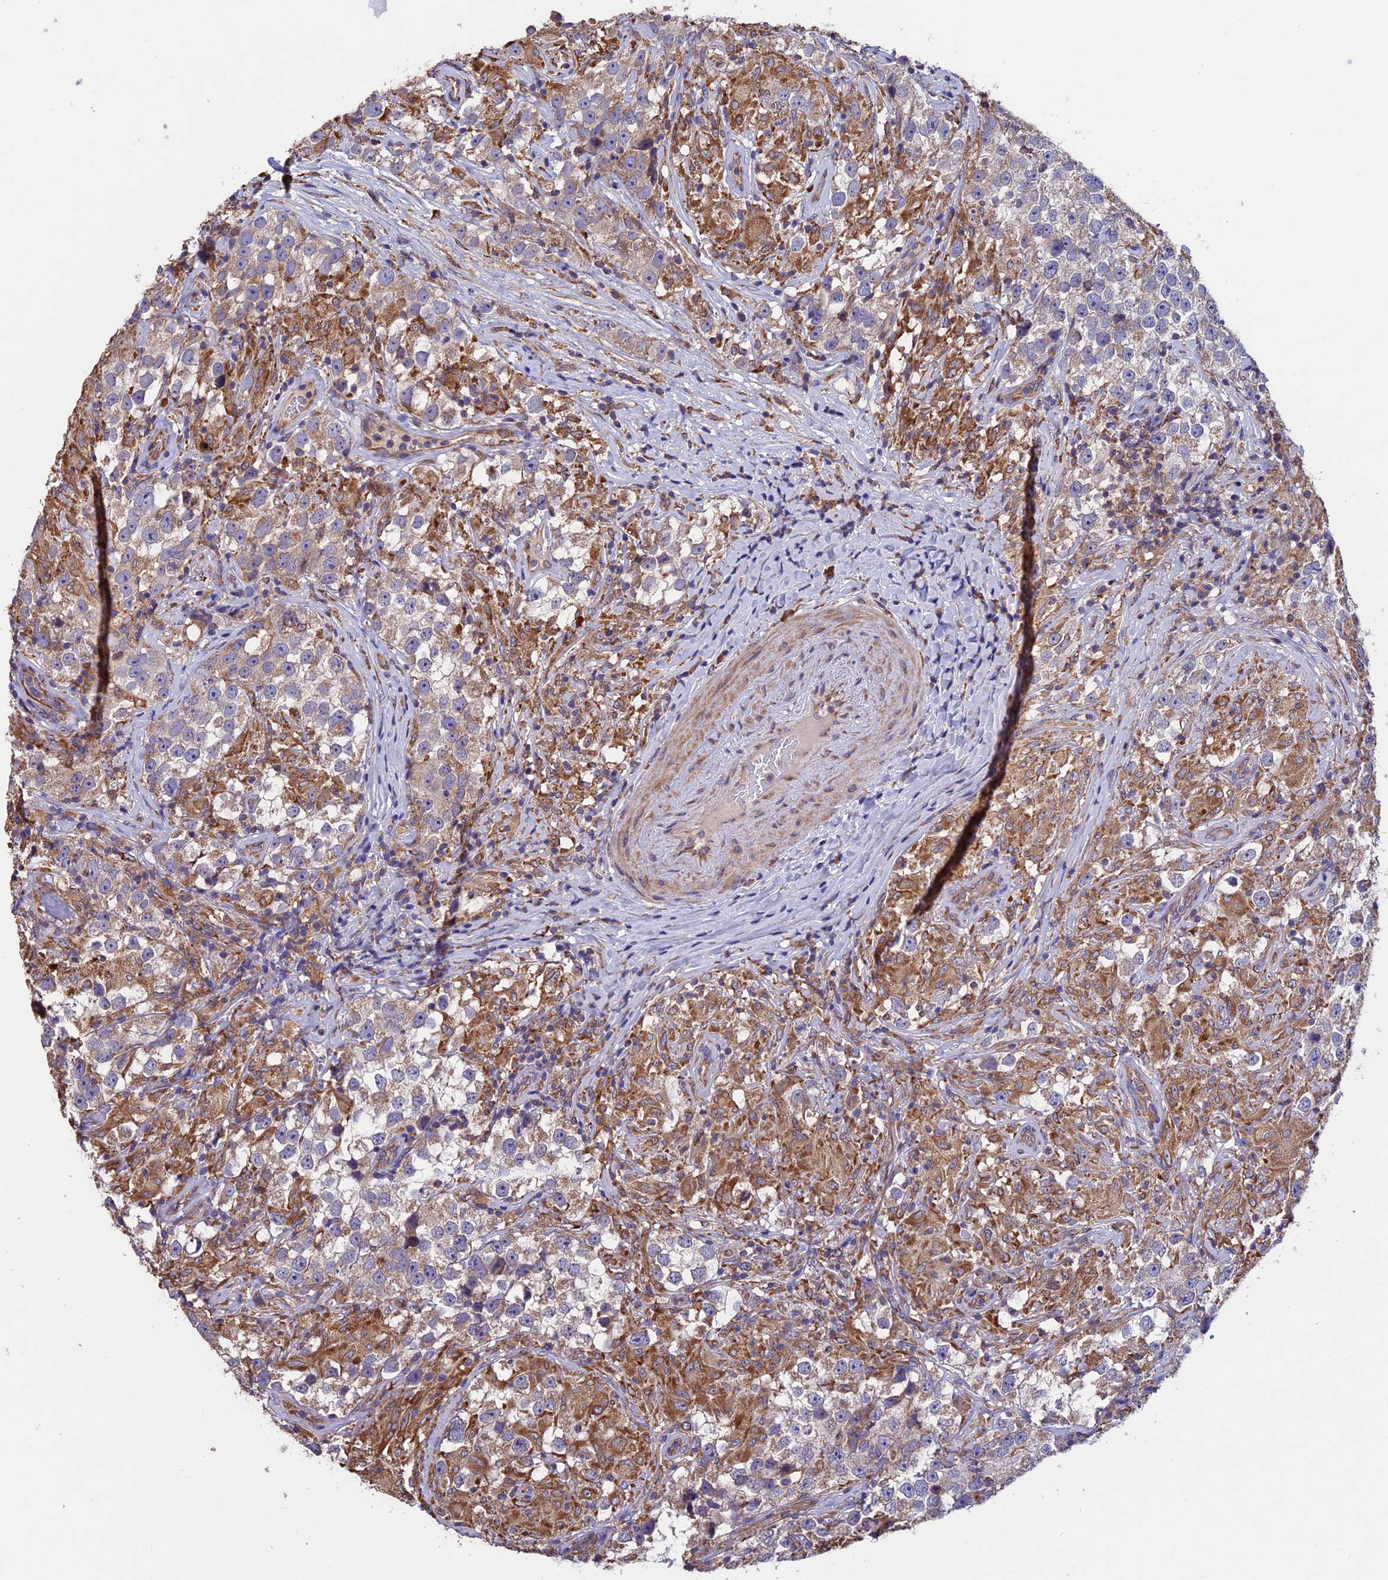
{"staining": {"intensity": "weak", "quantity": "25%-75%", "location": "cytoplasmic/membranous"}, "tissue": "testis cancer", "cell_type": "Tumor cells", "image_type": "cancer", "snomed": [{"axis": "morphology", "description": "Seminoma, NOS"}, {"axis": "topography", "description": "Testis"}], "caption": "This is a photomicrograph of immunohistochemistry staining of seminoma (testis), which shows weak expression in the cytoplasmic/membranous of tumor cells.", "gene": "BTBD3", "patient": {"sex": "male", "age": 46}}